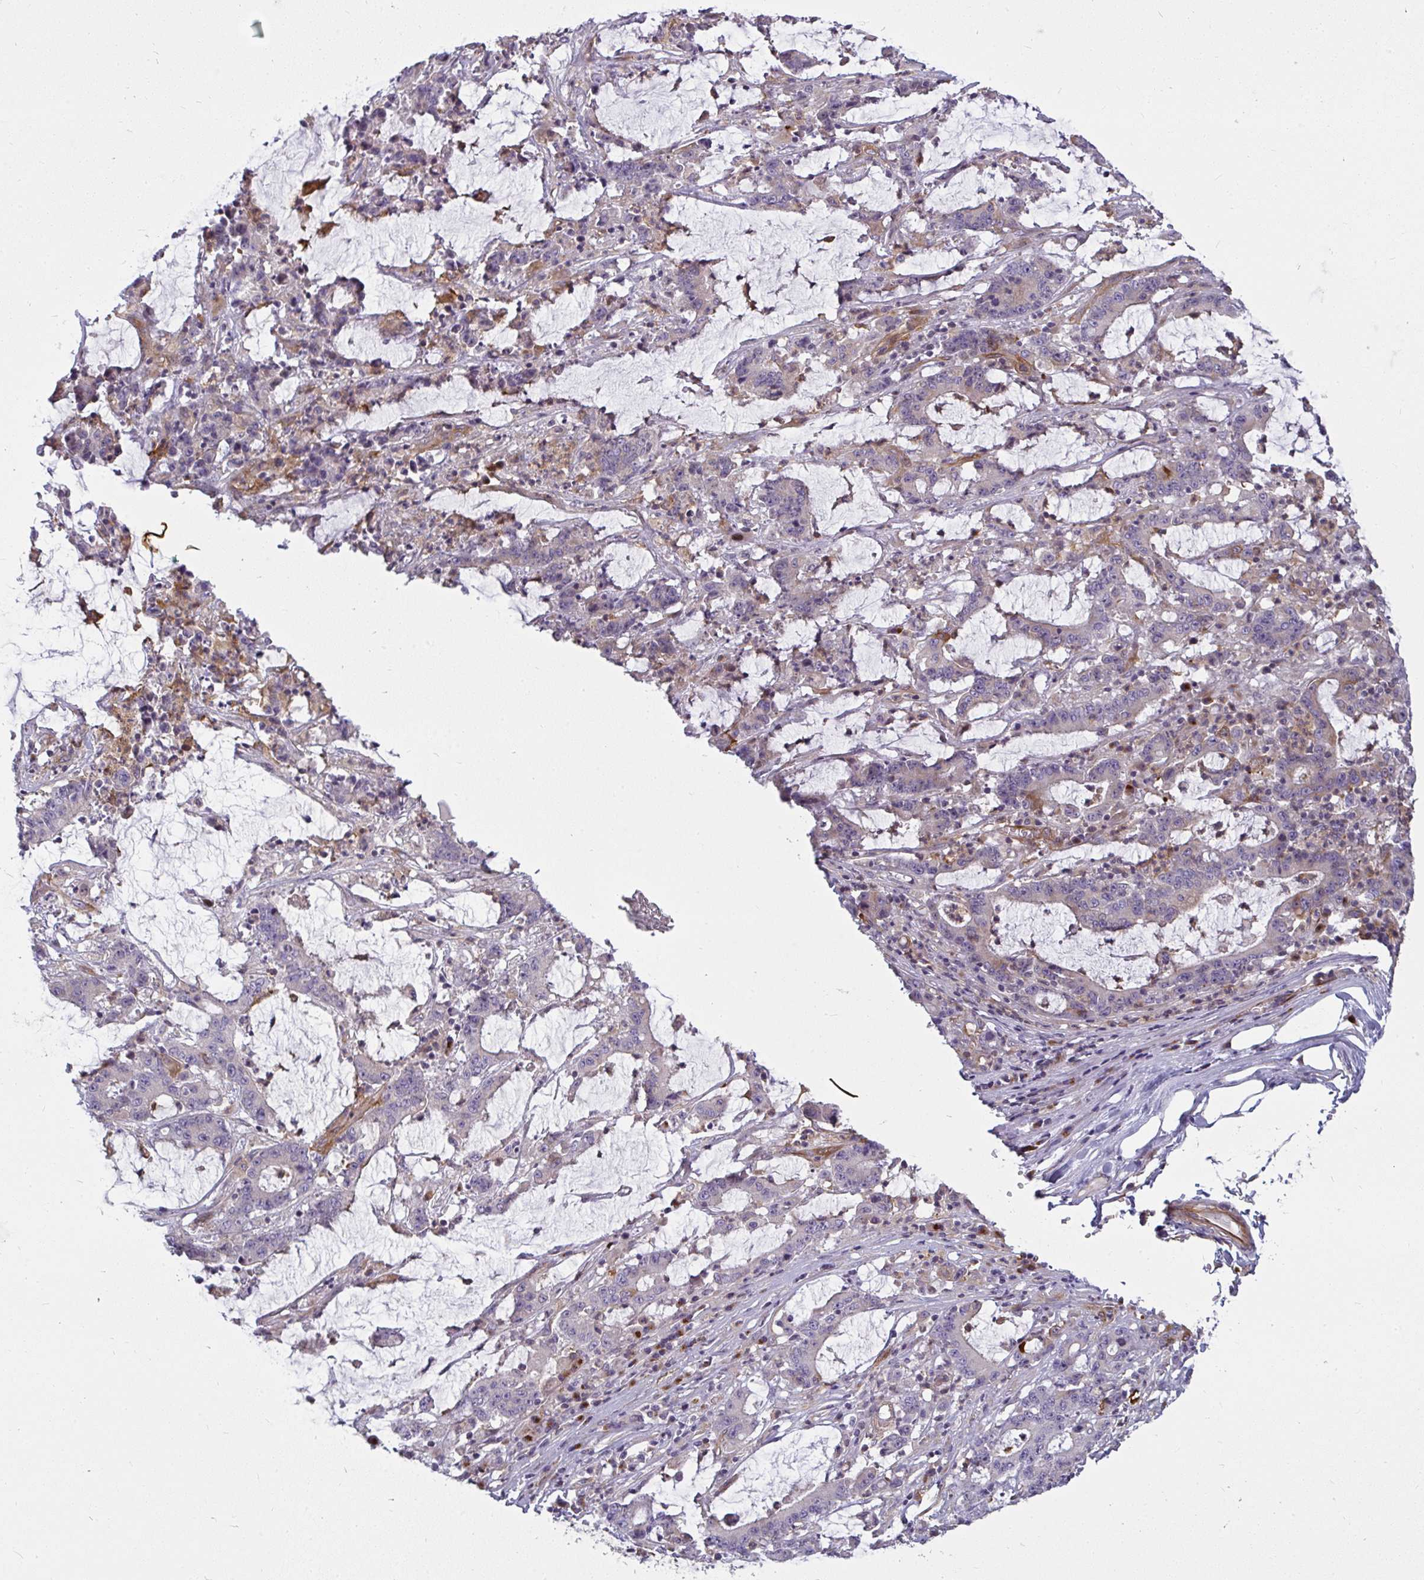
{"staining": {"intensity": "negative", "quantity": "none", "location": "none"}, "tissue": "stomach cancer", "cell_type": "Tumor cells", "image_type": "cancer", "snomed": [{"axis": "morphology", "description": "Adenocarcinoma, NOS"}, {"axis": "topography", "description": "Stomach, upper"}], "caption": "Stomach cancer (adenocarcinoma) stained for a protein using immunohistochemistry reveals no positivity tumor cells.", "gene": "IFIT3", "patient": {"sex": "male", "age": 68}}